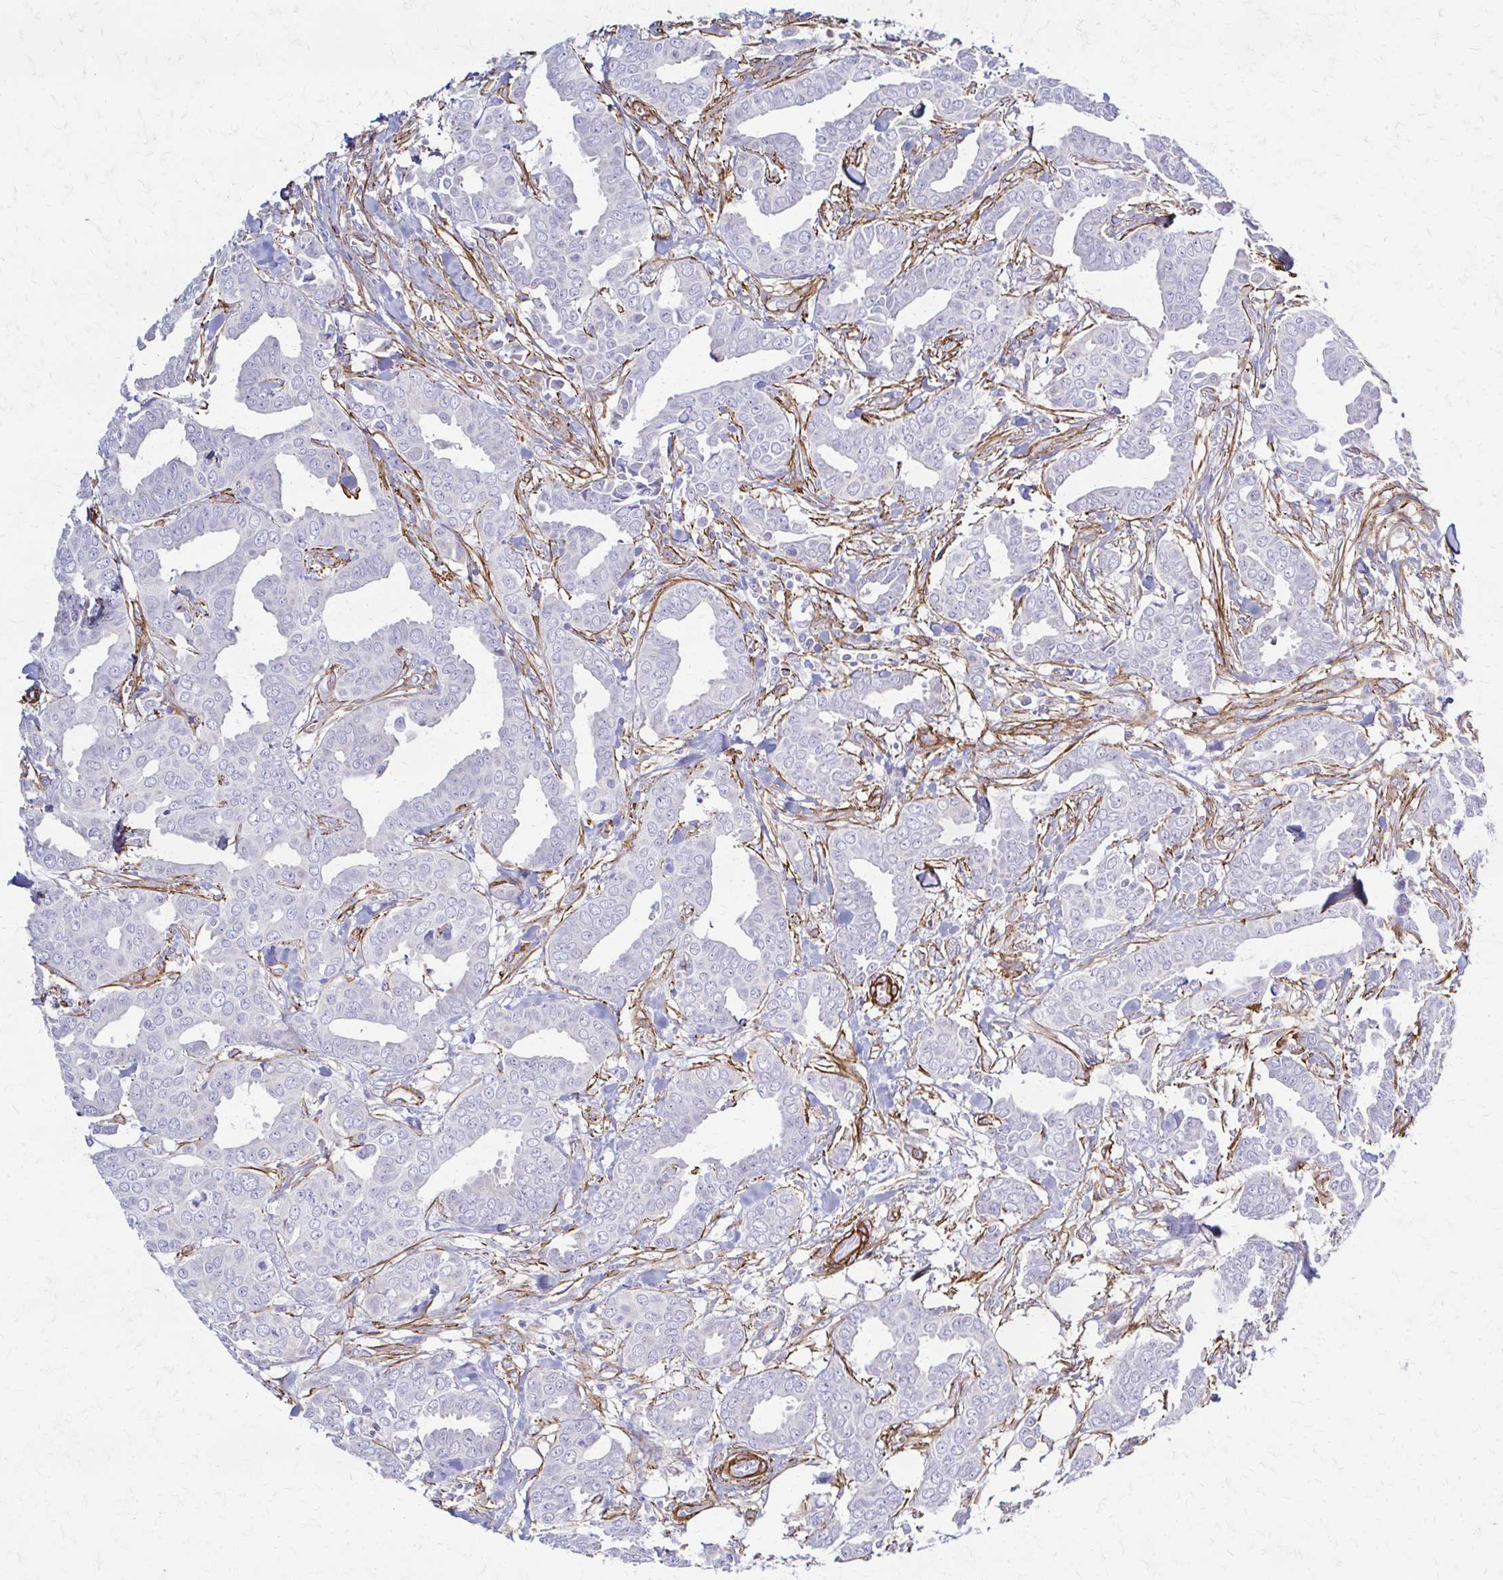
{"staining": {"intensity": "negative", "quantity": "none", "location": "none"}, "tissue": "breast cancer", "cell_type": "Tumor cells", "image_type": "cancer", "snomed": [{"axis": "morphology", "description": "Duct carcinoma"}, {"axis": "topography", "description": "Breast"}], "caption": "High magnification brightfield microscopy of breast cancer stained with DAB (3,3'-diaminobenzidine) (brown) and counterstained with hematoxylin (blue): tumor cells show no significant staining. (IHC, brightfield microscopy, high magnification).", "gene": "TIMMDC1", "patient": {"sex": "female", "age": 45}}